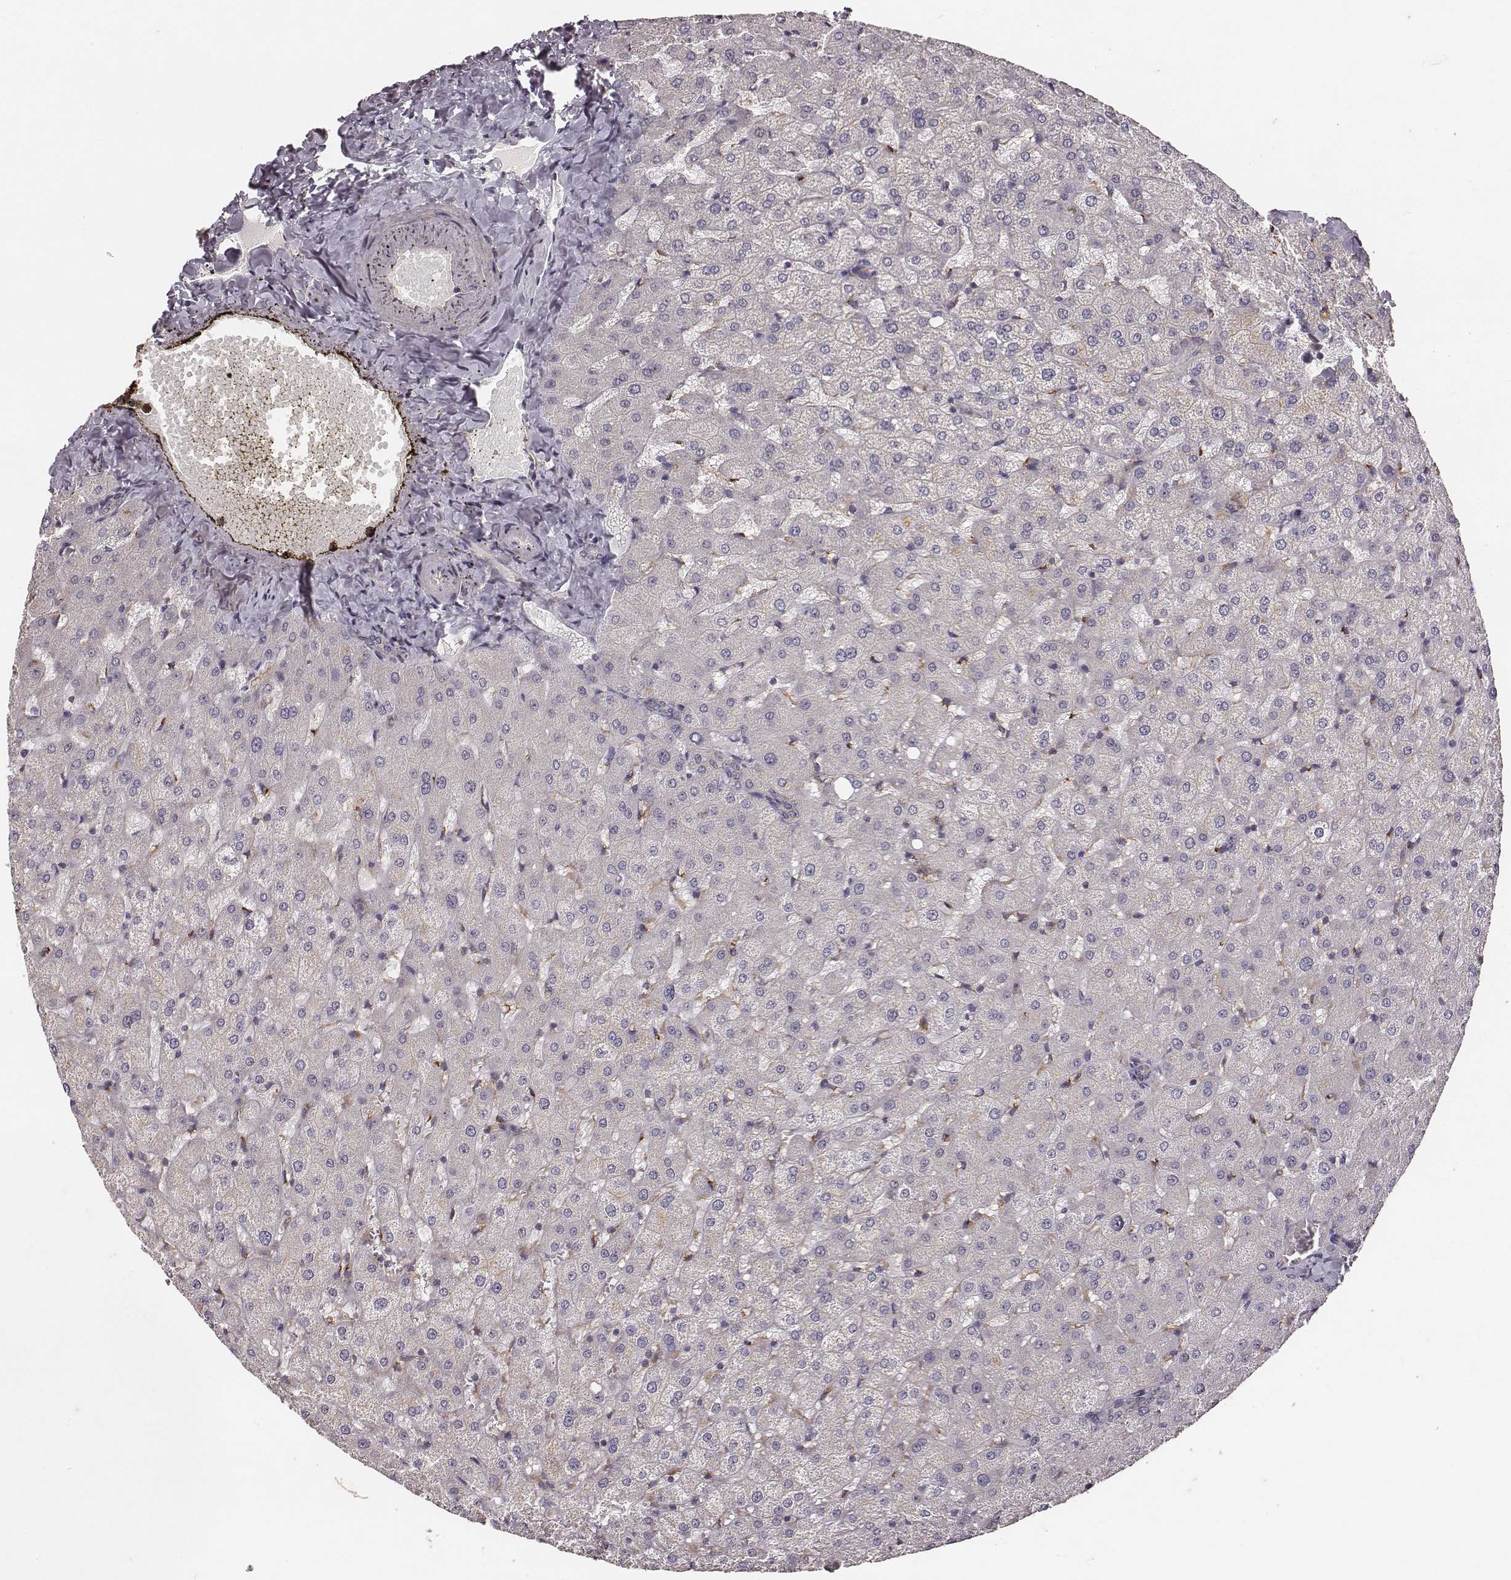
{"staining": {"intensity": "negative", "quantity": "none", "location": "none"}, "tissue": "liver", "cell_type": "Cholangiocytes", "image_type": "normal", "snomed": [{"axis": "morphology", "description": "Normal tissue, NOS"}, {"axis": "topography", "description": "Liver"}], "caption": "The histopathology image demonstrates no significant expression in cholangiocytes of liver. (DAB (3,3'-diaminobenzidine) IHC with hematoxylin counter stain).", "gene": "VPS26A", "patient": {"sex": "female", "age": 50}}